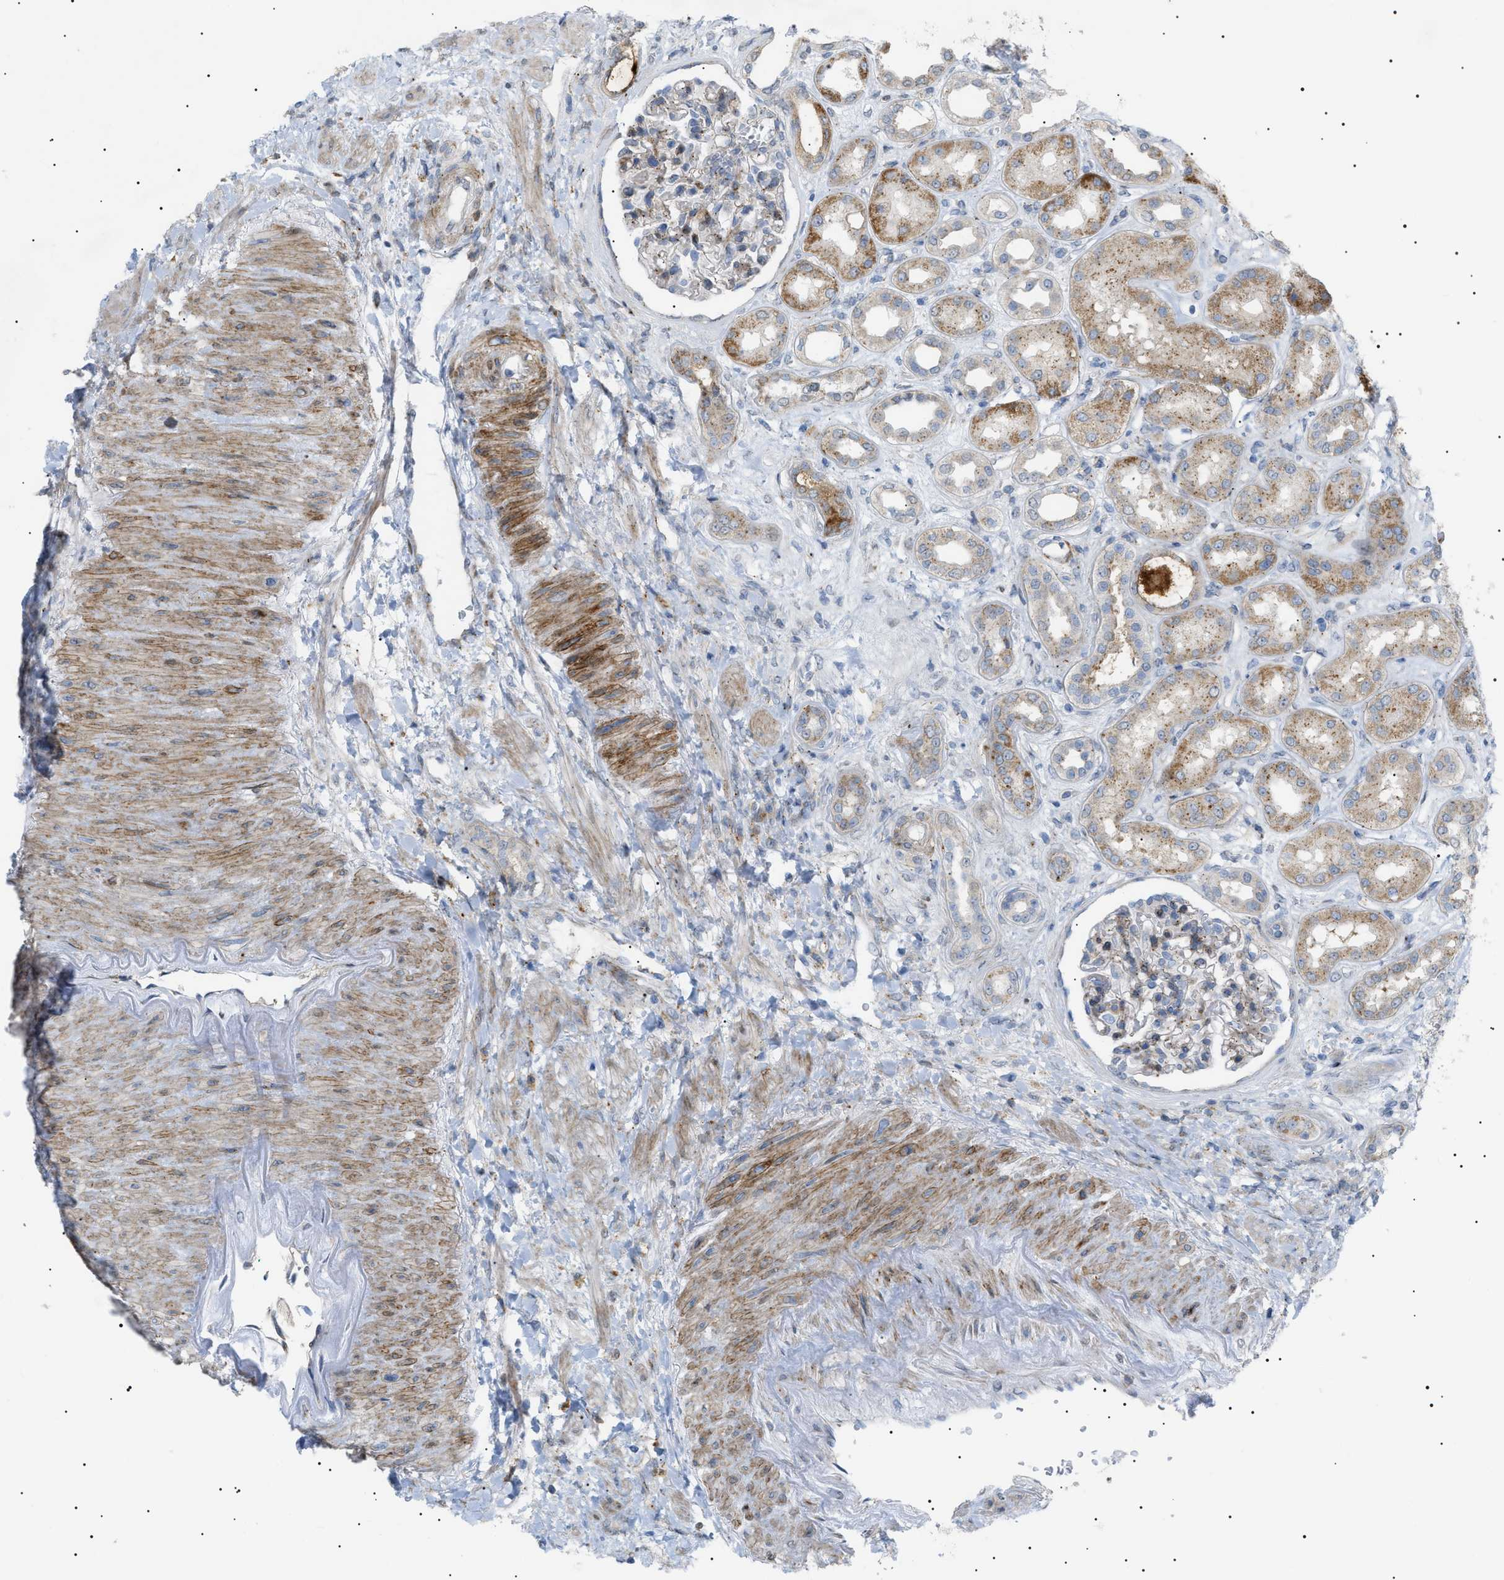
{"staining": {"intensity": "moderate", "quantity": "<25%", "location": "cytoplasmic/membranous"}, "tissue": "kidney", "cell_type": "Cells in glomeruli", "image_type": "normal", "snomed": [{"axis": "morphology", "description": "Normal tissue, NOS"}, {"axis": "topography", "description": "Kidney"}], "caption": "The photomicrograph reveals staining of unremarkable kidney, revealing moderate cytoplasmic/membranous protein positivity (brown color) within cells in glomeruli. The staining is performed using DAB brown chromogen to label protein expression. The nuclei are counter-stained blue using hematoxylin.", "gene": "SFXN5", "patient": {"sex": "male", "age": 59}}